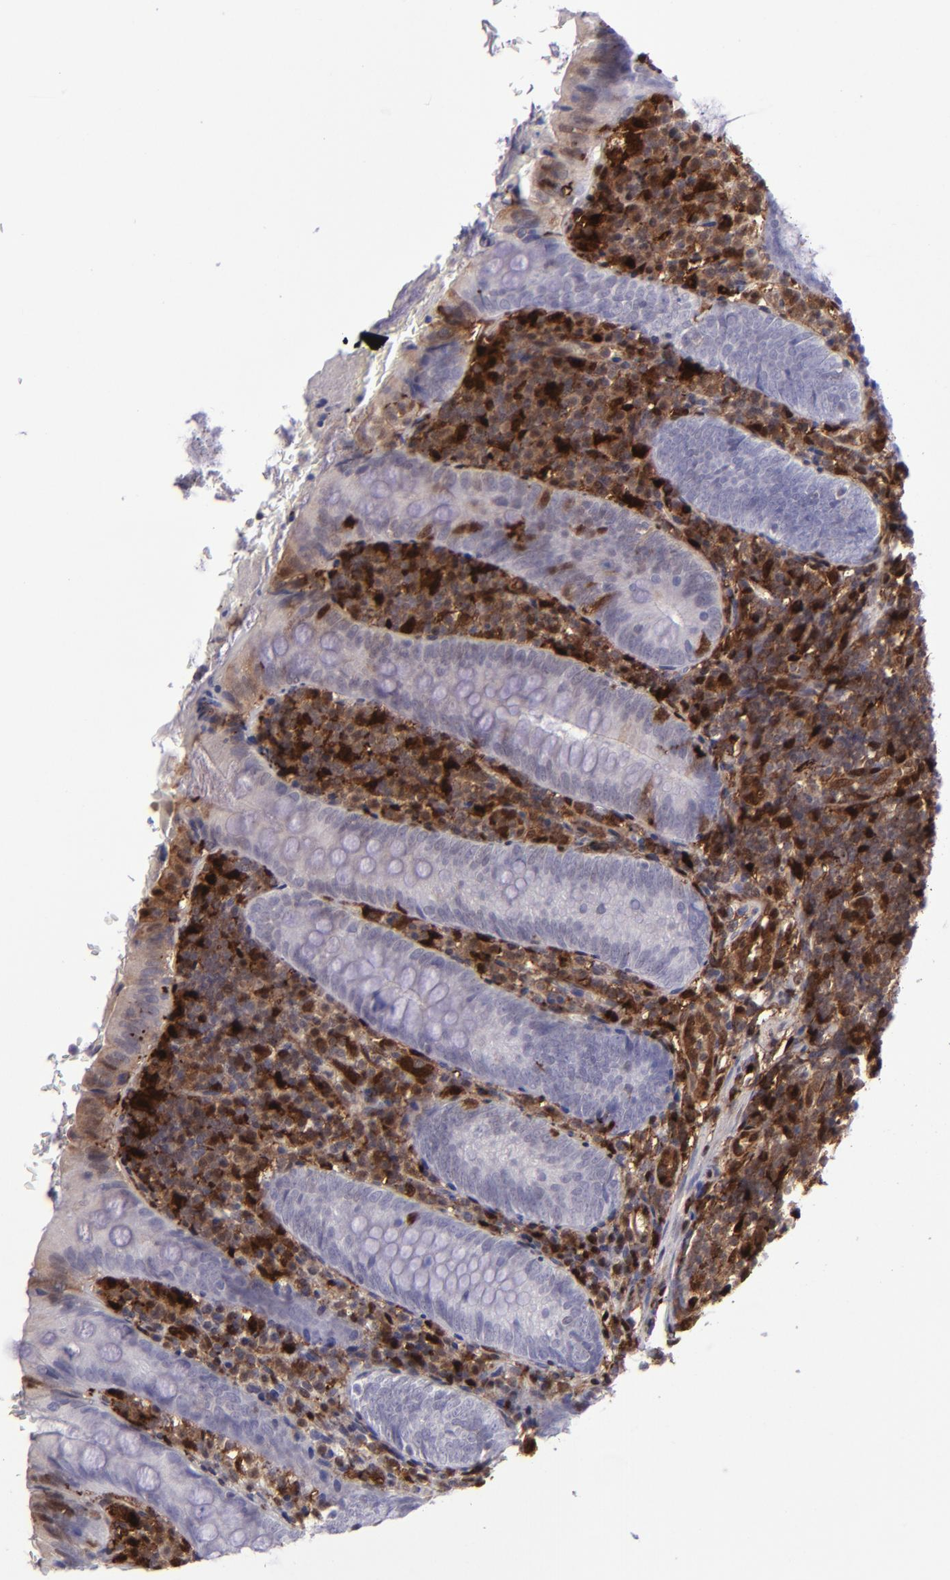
{"staining": {"intensity": "moderate", "quantity": "<25%", "location": "cytoplasmic/membranous,nuclear"}, "tissue": "appendix", "cell_type": "Glandular cells", "image_type": "normal", "snomed": [{"axis": "morphology", "description": "Normal tissue, NOS"}, {"axis": "topography", "description": "Appendix"}], "caption": "The immunohistochemical stain labels moderate cytoplasmic/membranous,nuclear staining in glandular cells of unremarkable appendix.", "gene": "TYMP", "patient": {"sex": "female", "age": 10}}